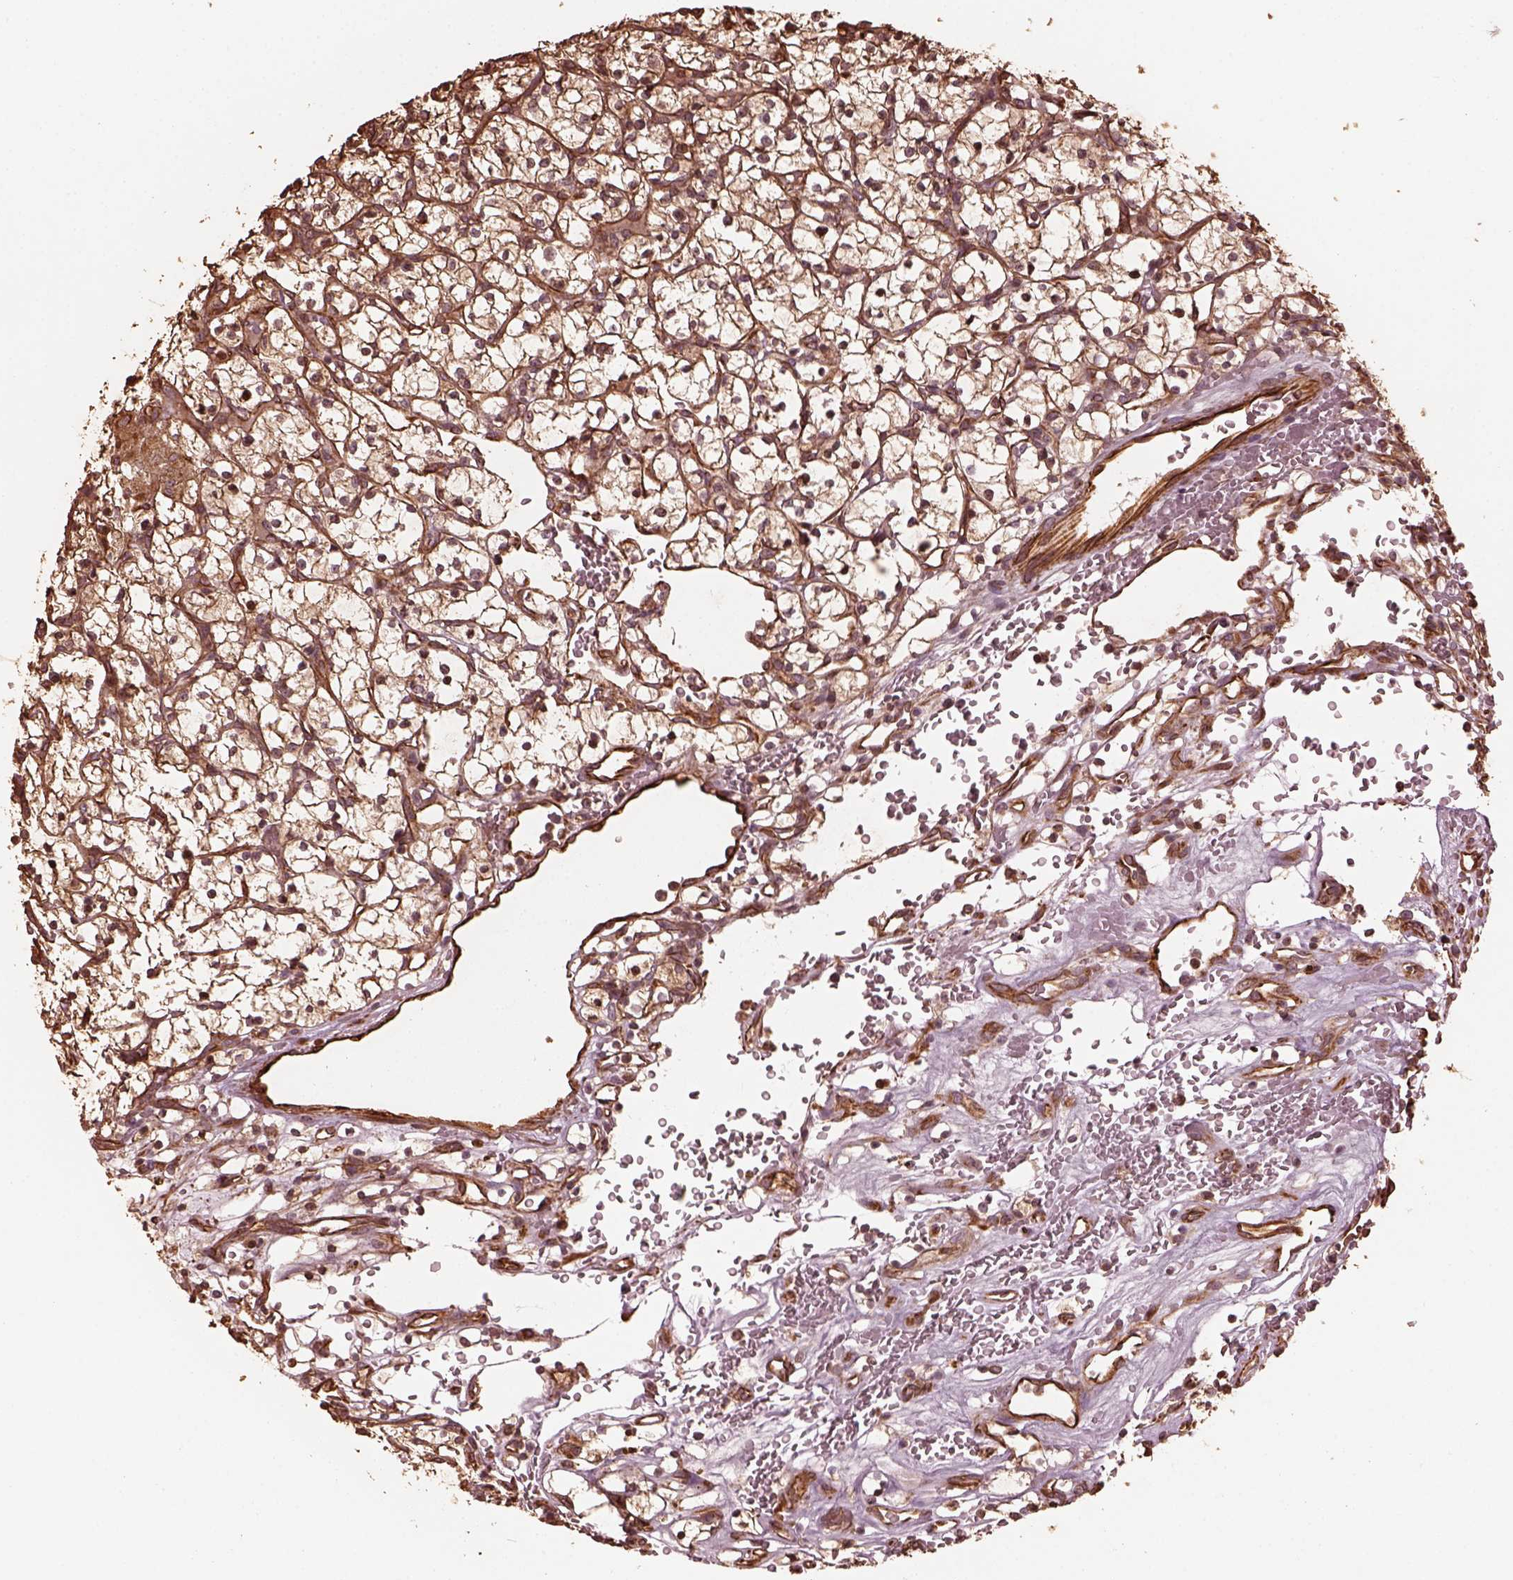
{"staining": {"intensity": "moderate", "quantity": ">75%", "location": "cytoplasmic/membranous"}, "tissue": "renal cancer", "cell_type": "Tumor cells", "image_type": "cancer", "snomed": [{"axis": "morphology", "description": "Adenocarcinoma, NOS"}, {"axis": "topography", "description": "Kidney"}], "caption": "Protein analysis of renal cancer (adenocarcinoma) tissue exhibits moderate cytoplasmic/membranous staining in about >75% of tumor cells. (DAB (3,3'-diaminobenzidine) IHC, brown staining for protein, blue staining for nuclei).", "gene": "GTPBP1", "patient": {"sex": "female", "age": 64}}